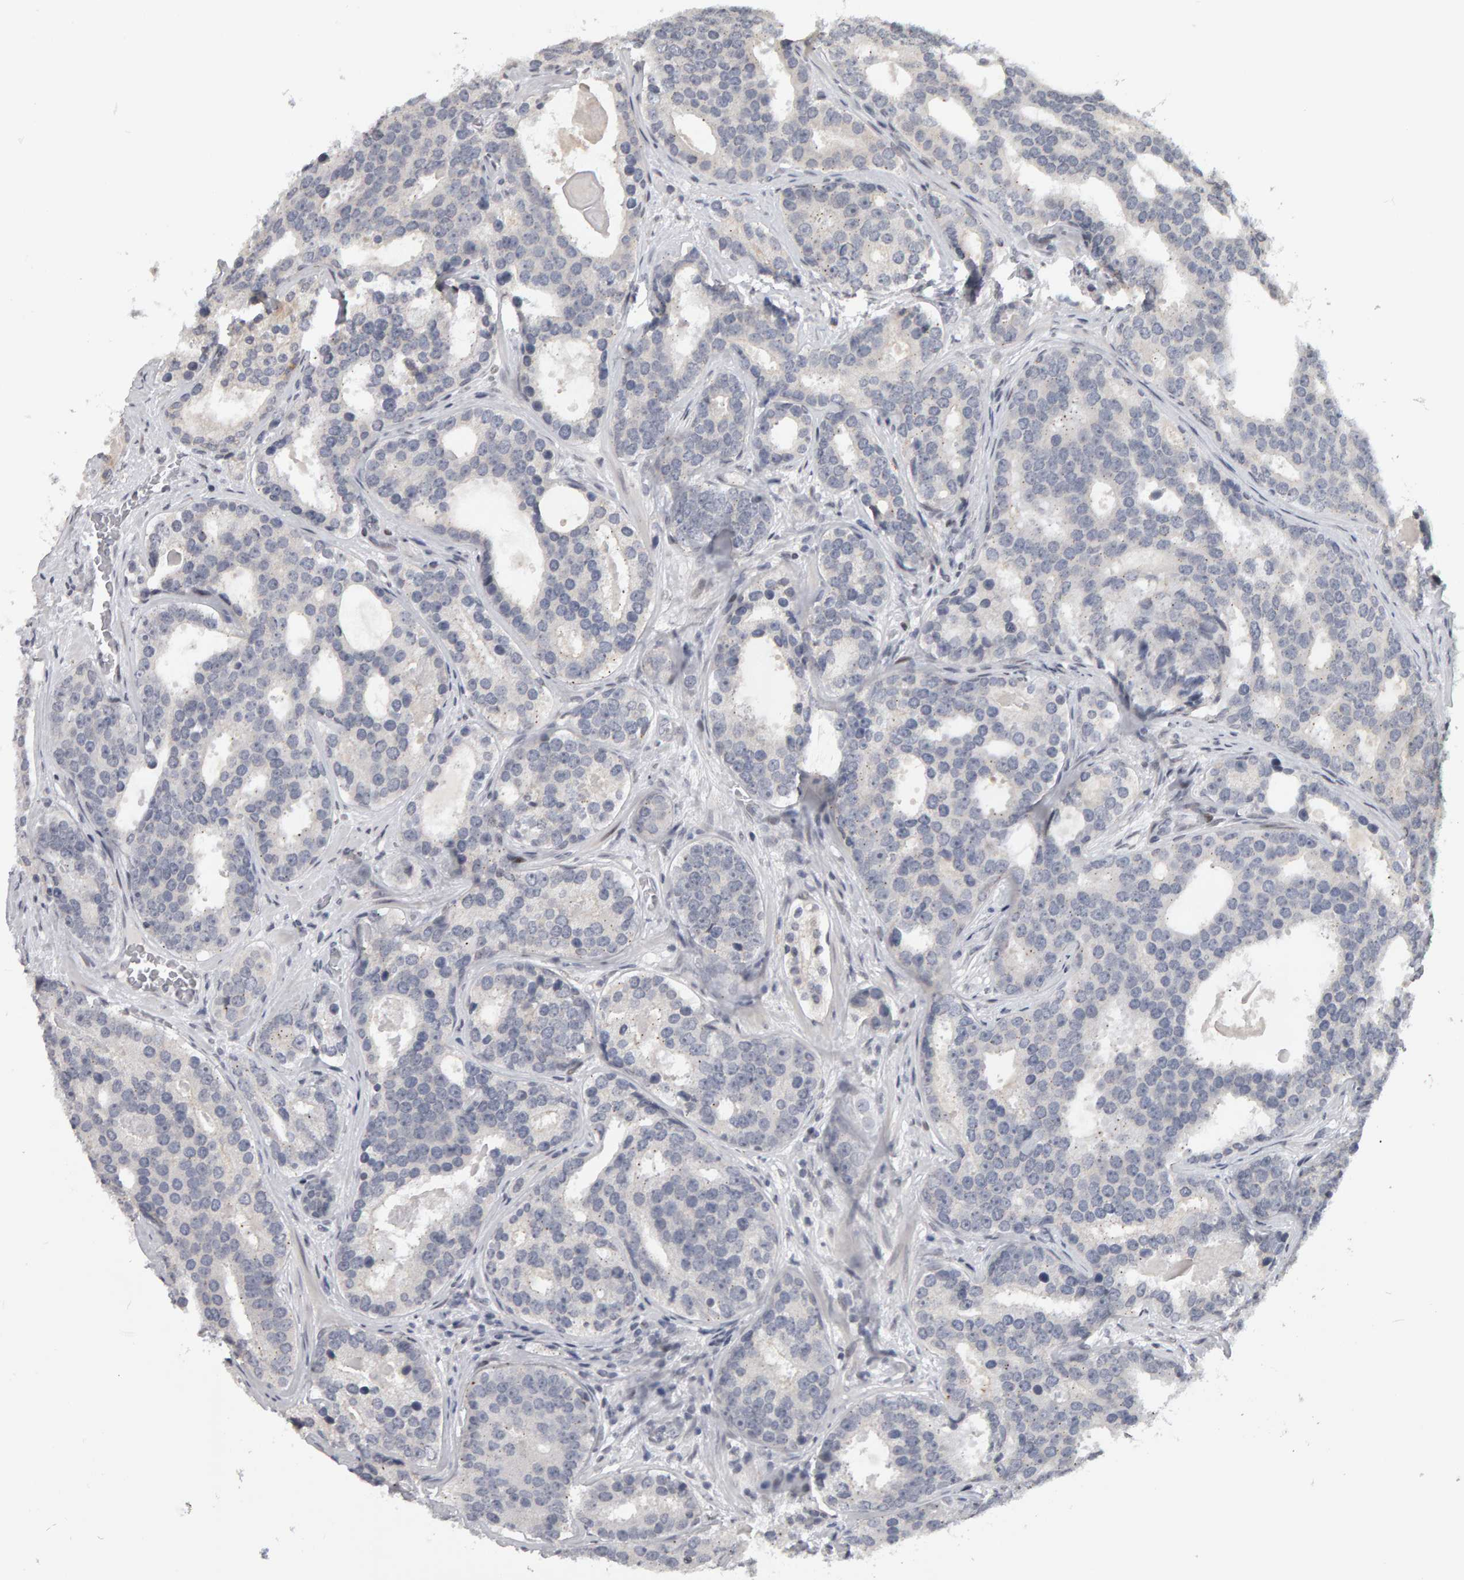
{"staining": {"intensity": "negative", "quantity": "none", "location": "none"}, "tissue": "prostate cancer", "cell_type": "Tumor cells", "image_type": "cancer", "snomed": [{"axis": "morphology", "description": "Adenocarcinoma, High grade"}, {"axis": "topography", "description": "Prostate"}], "caption": "A high-resolution histopathology image shows IHC staining of prostate high-grade adenocarcinoma, which exhibits no significant expression in tumor cells.", "gene": "TRAM1", "patient": {"sex": "male", "age": 60}}